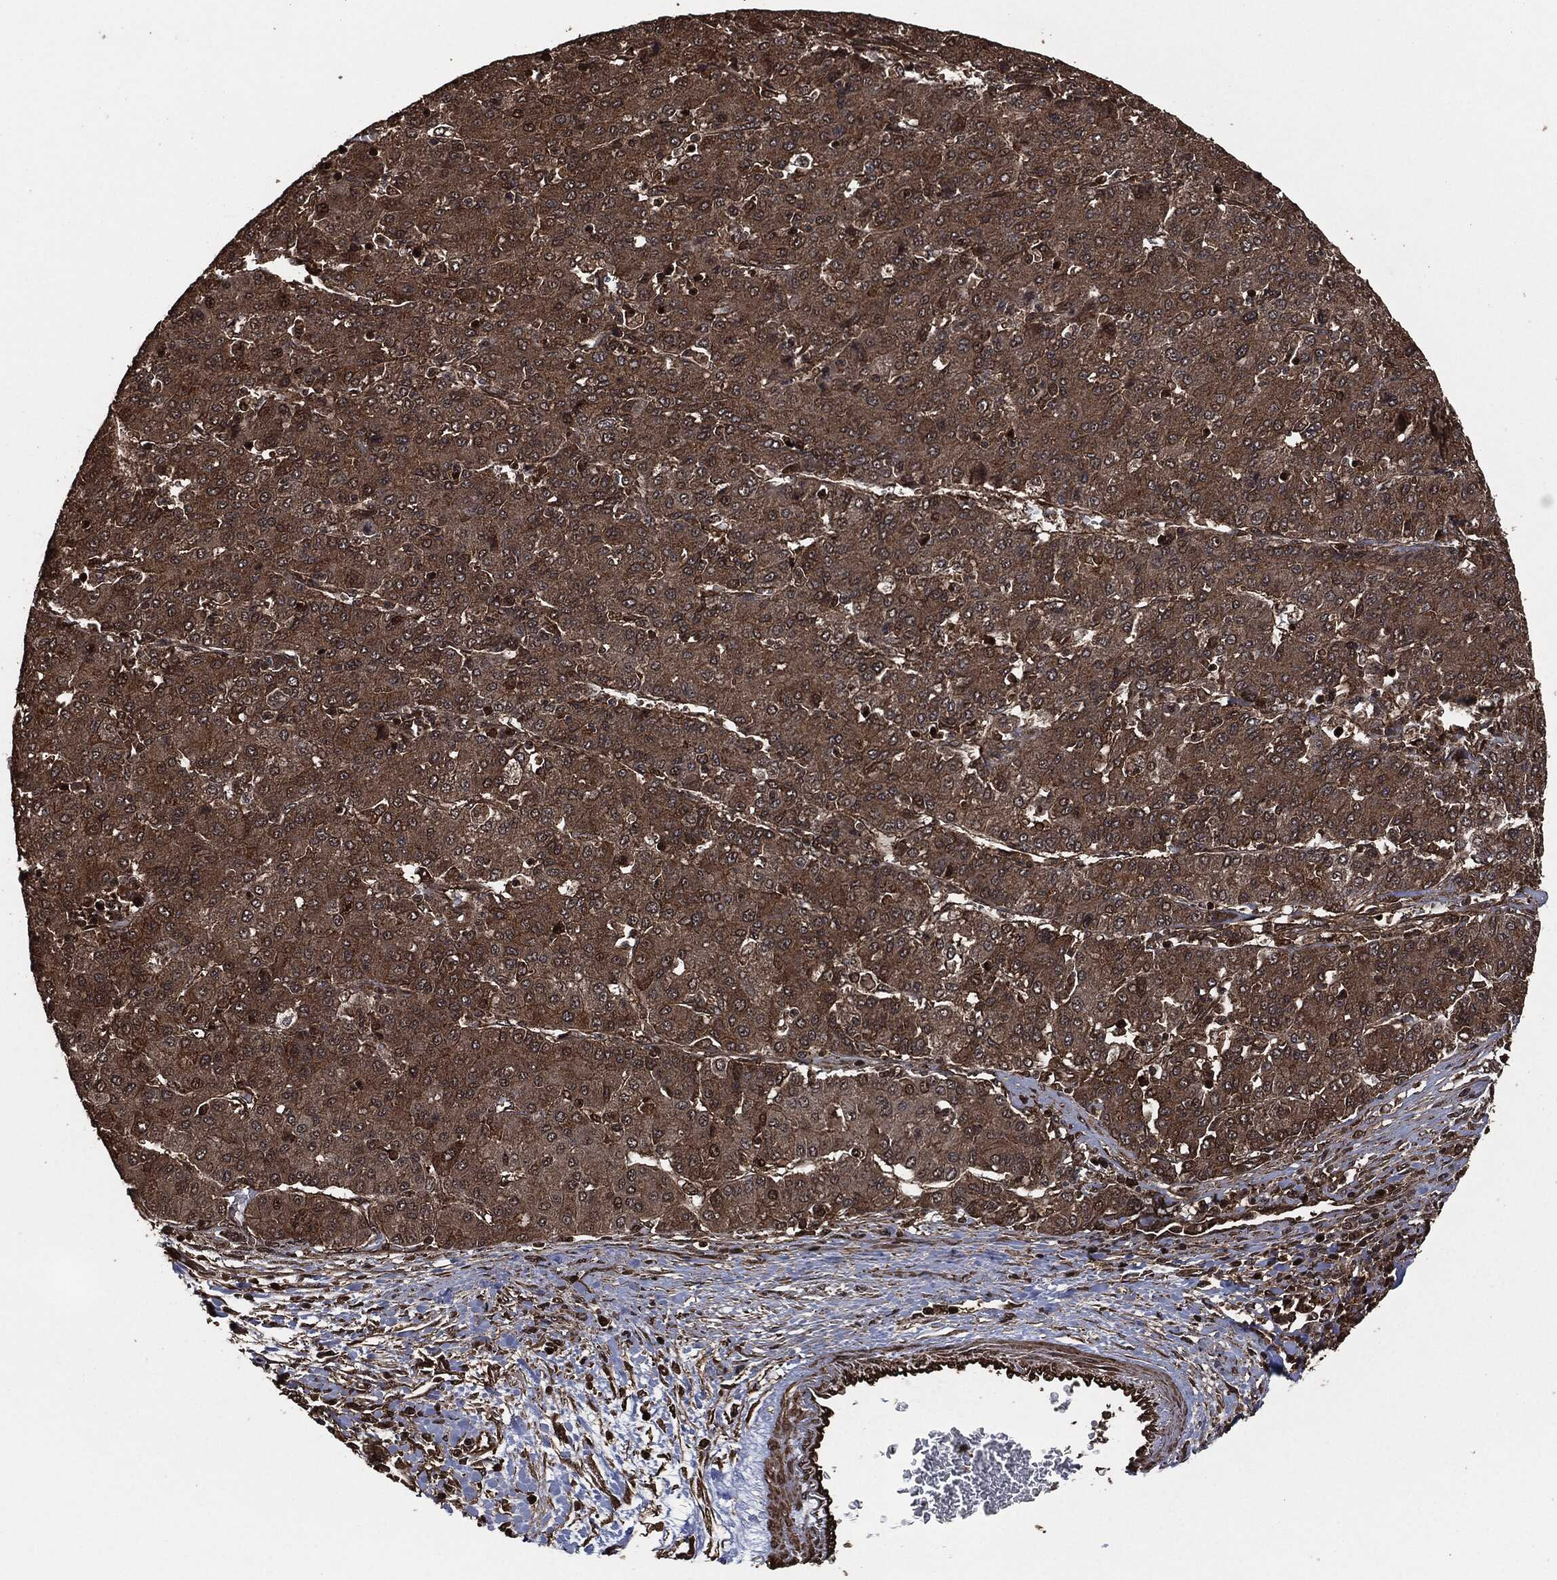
{"staining": {"intensity": "moderate", "quantity": ">75%", "location": "cytoplasmic/membranous"}, "tissue": "liver cancer", "cell_type": "Tumor cells", "image_type": "cancer", "snomed": [{"axis": "morphology", "description": "Carcinoma, Hepatocellular, NOS"}, {"axis": "topography", "description": "Liver"}], "caption": "Liver cancer stained with a protein marker demonstrates moderate staining in tumor cells.", "gene": "HRAS", "patient": {"sex": "male", "age": 65}}